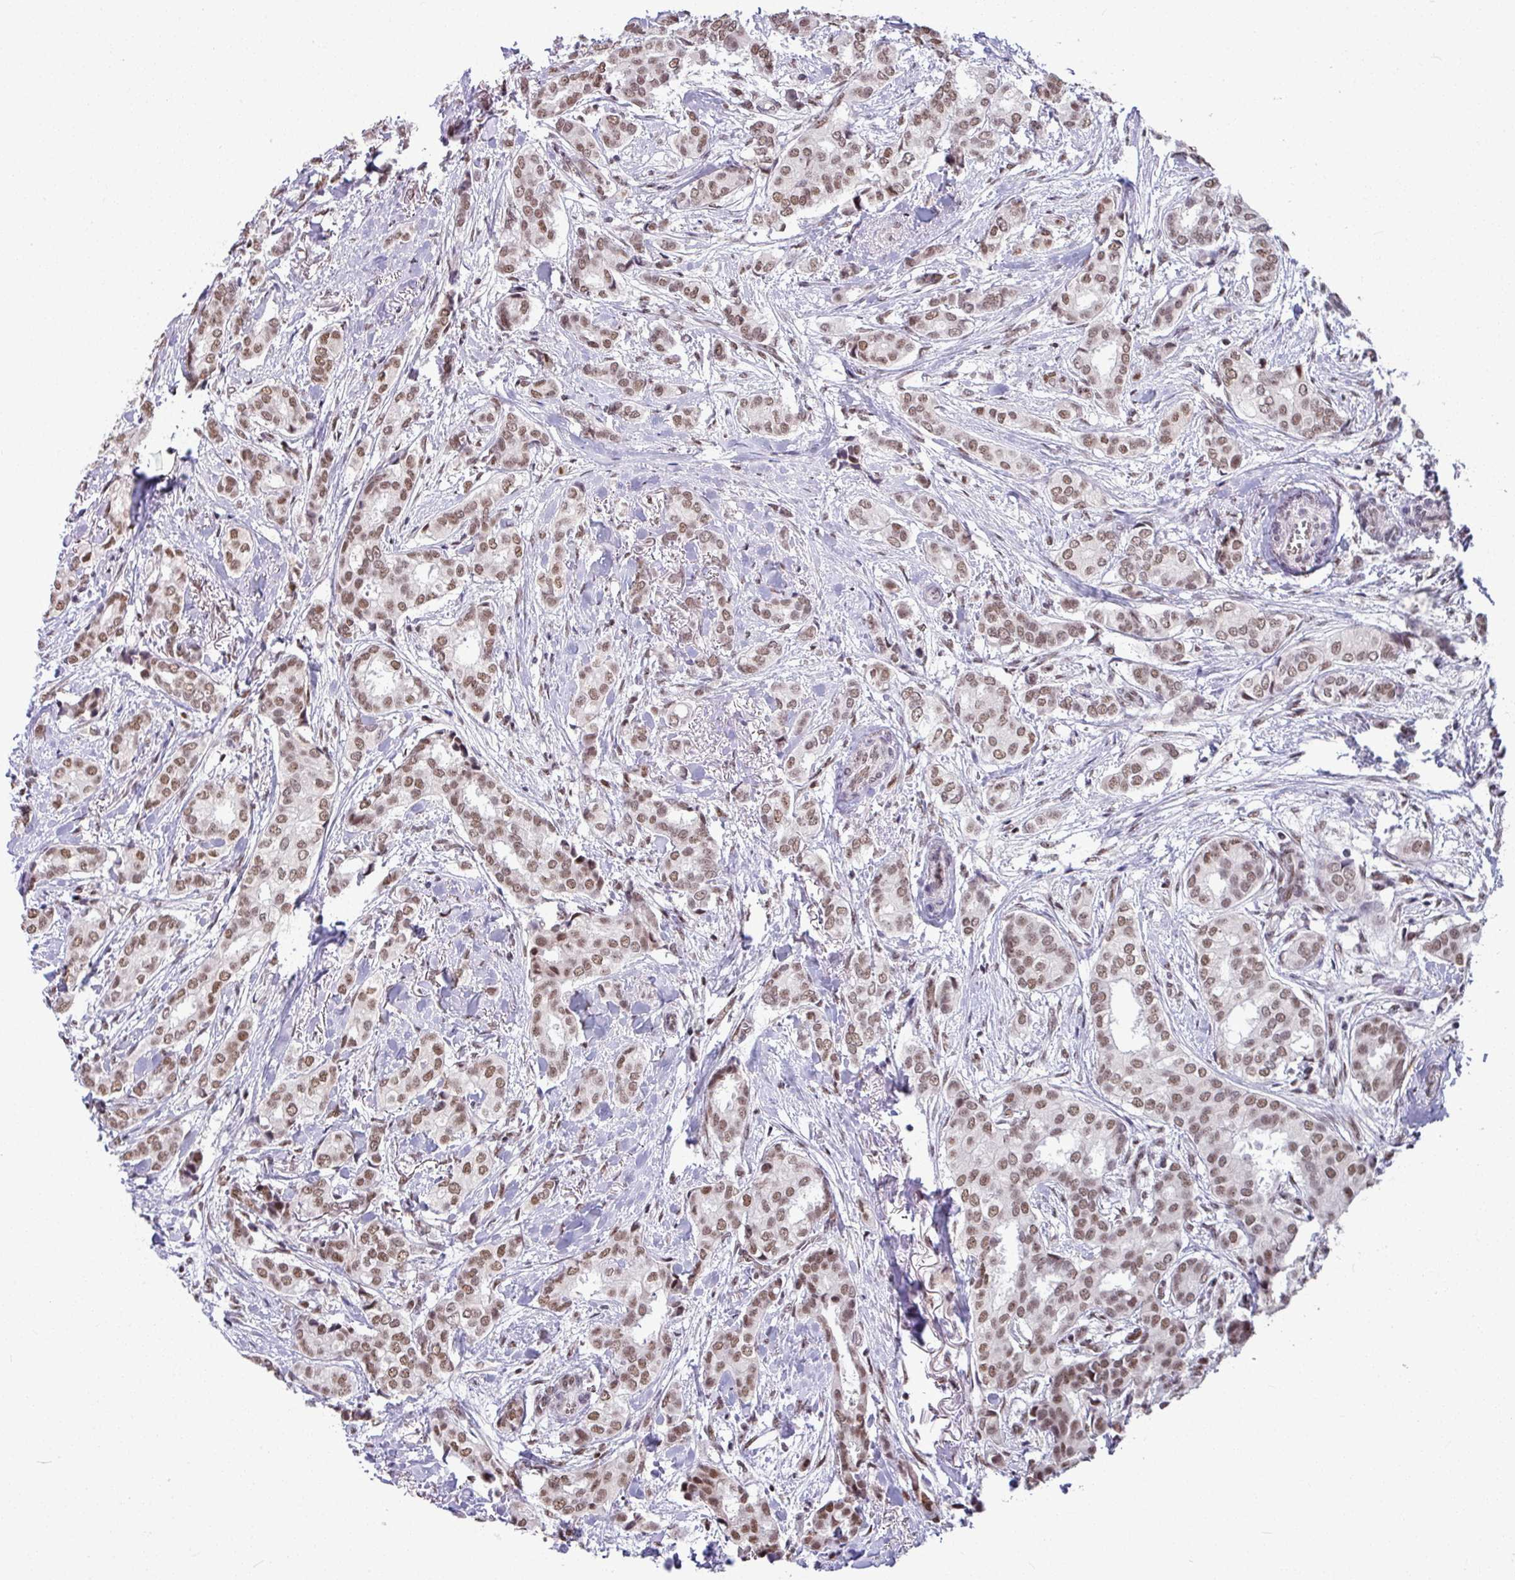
{"staining": {"intensity": "moderate", "quantity": ">75%", "location": "nuclear"}, "tissue": "breast cancer", "cell_type": "Tumor cells", "image_type": "cancer", "snomed": [{"axis": "morphology", "description": "Duct carcinoma"}, {"axis": "topography", "description": "Breast"}], "caption": "IHC image of human breast cancer stained for a protein (brown), which displays medium levels of moderate nuclear staining in about >75% of tumor cells.", "gene": "TDG", "patient": {"sex": "female", "age": 73}}